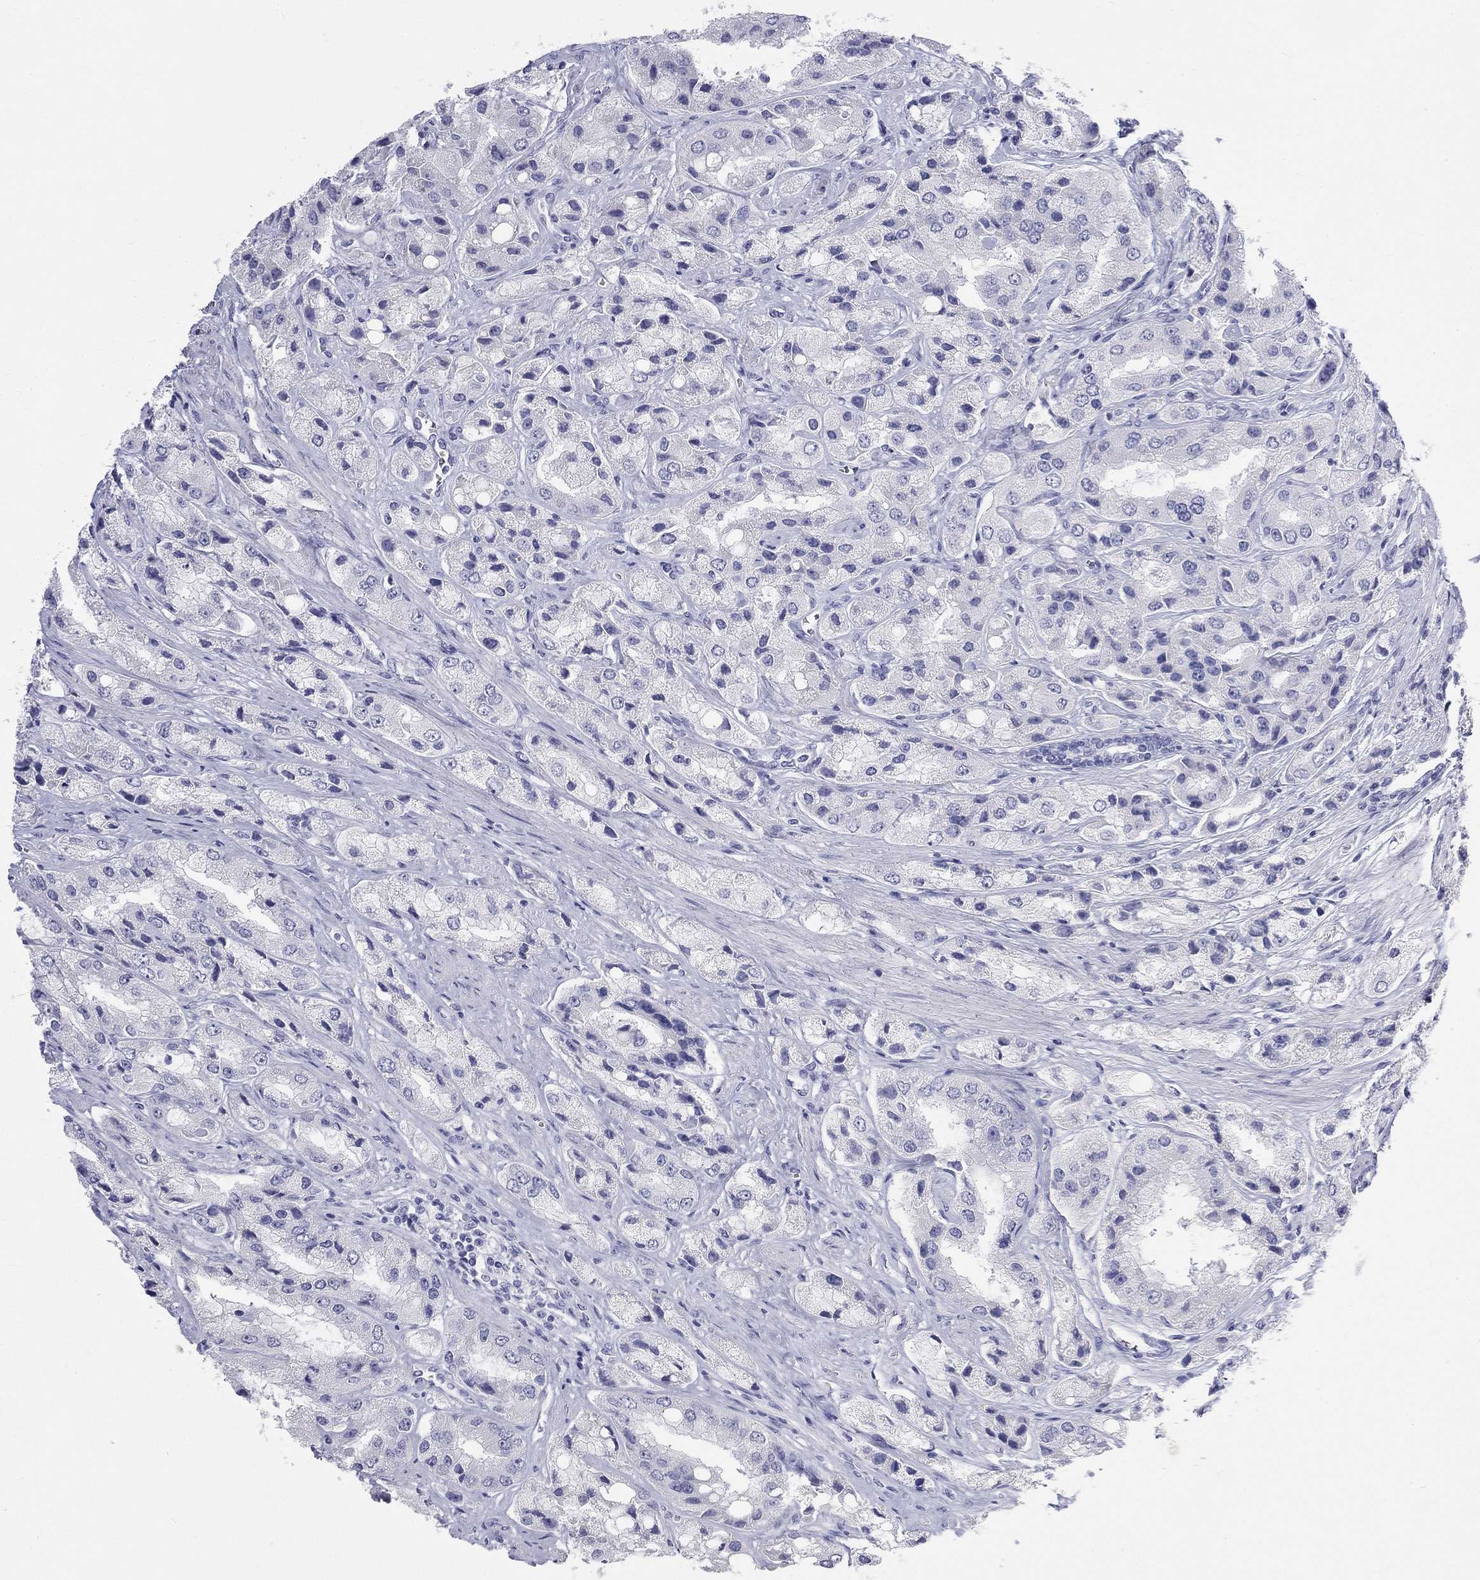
{"staining": {"intensity": "negative", "quantity": "none", "location": "none"}, "tissue": "prostate cancer", "cell_type": "Tumor cells", "image_type": "cancer", "snomed": [{"axis": "morphology", "description": "Adenocarcinoma, Low grade"}, {"axis": "topography", "description": "Prostate"}], "caption": "High magnification brightfield microscopy of prostate cancer stained with DAB (brown) and counterstained with hematoxylin (blue): tumor cells show no significant positivity. Brightfield microscopy of immunohistochemistry stained with DAB (brown) and hematoxylin (blue), captured at high magnification.", "gene": "PHOX2B", "patient": {"sex": "male", "age": 69}}